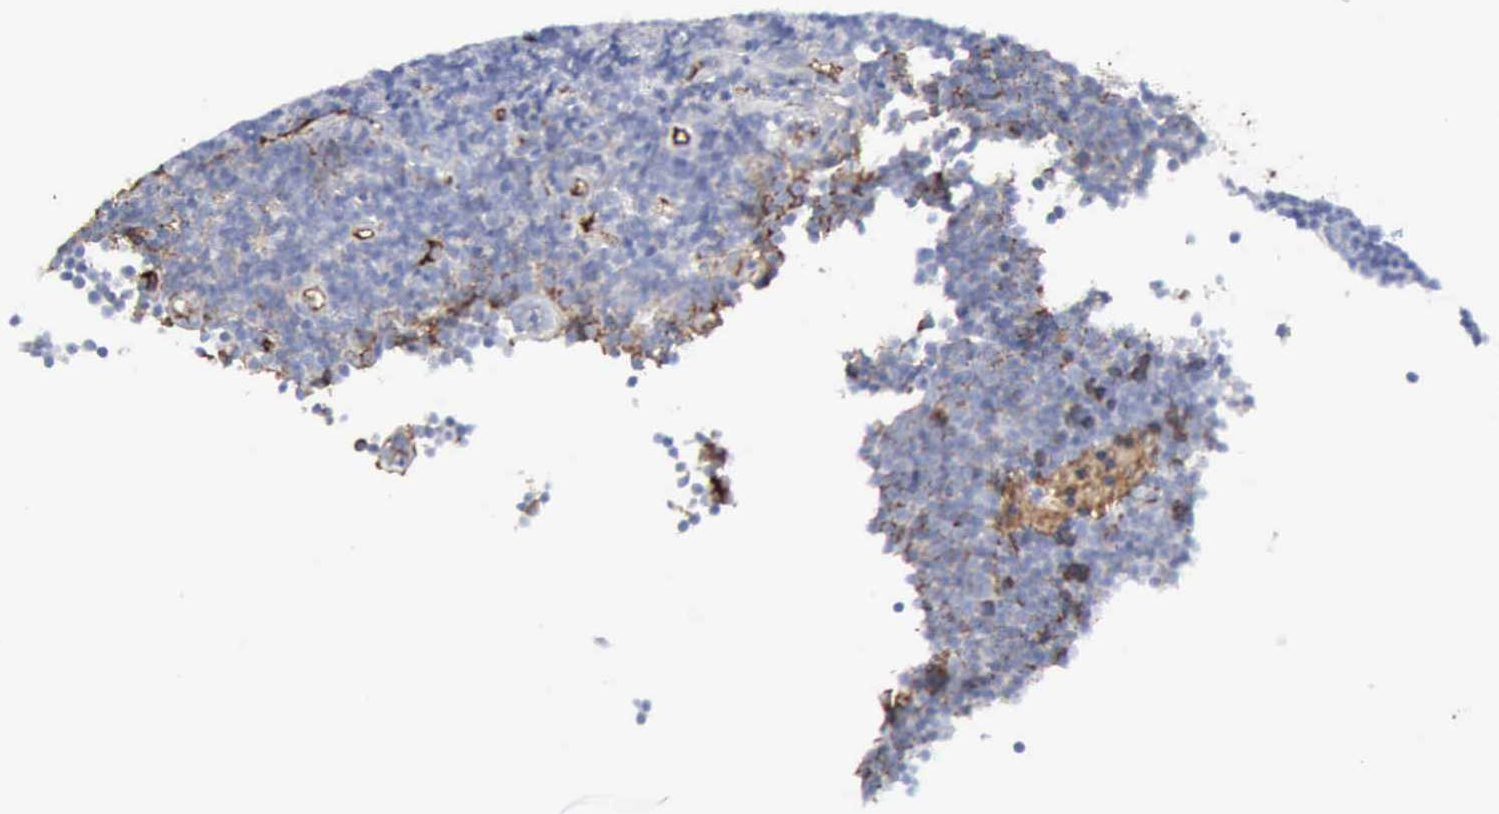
{"staining": {"intensity": "negative", "quantity": "none", "location": "none"}, "tissue": "lymphoma", "cell_type": "Tumor cells", "image_type": "cancer", "snomed": [{"axis": "morphology", "description": "Malignant lymphoma, non-Hodgkin's type, Low grade"}, {"axis": "topography", "description": "Lymph node"}], "caption": "Immunohistochemical staining of lymphoma demonstrates no significant staining in tumor cells. Nuclei are stained in blue.", "gene": "C4BPA", "patient": {"sex": "male", "age": 57}}